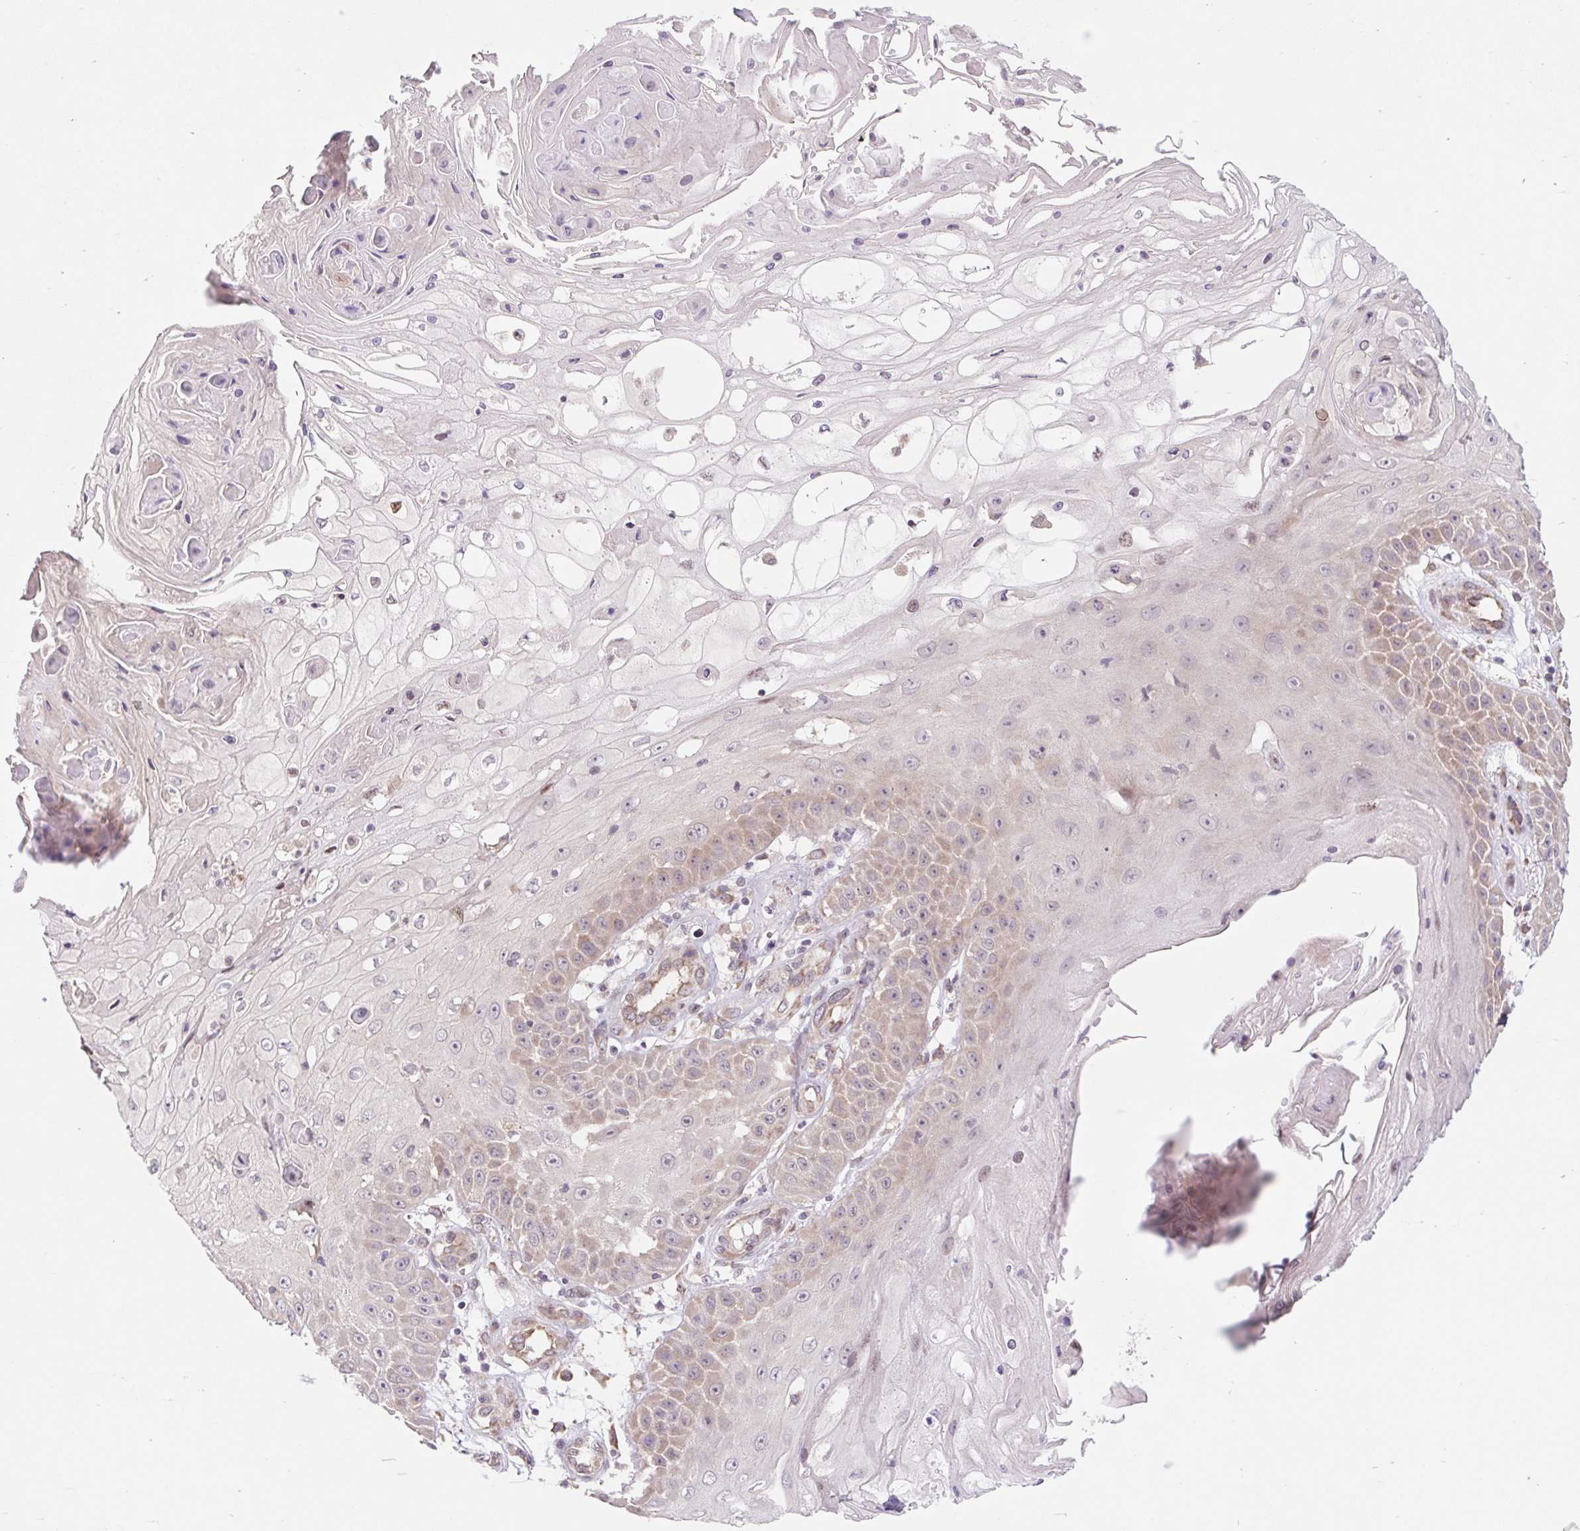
{"staining": {"intensity": "weak", "quantity": "<25%", "location": "cytoplasmic/membranous"}, "tissue": "skin cancer", "cell_type": "Tumor cells", "image_type": "cancer", "snomed": [{"axis": "morphology", "description": "Squamous cell carcinoma, NOS"}, {"axis": "topography", "description": "Skin"}], "caption": "High power microscopy image of an IHC photomicrograph of skin squamous cell carcinoma, revealing no significant expression in tumor cells.", "gene": "HFE", "patient": {"sex": "male", "age": 70}}